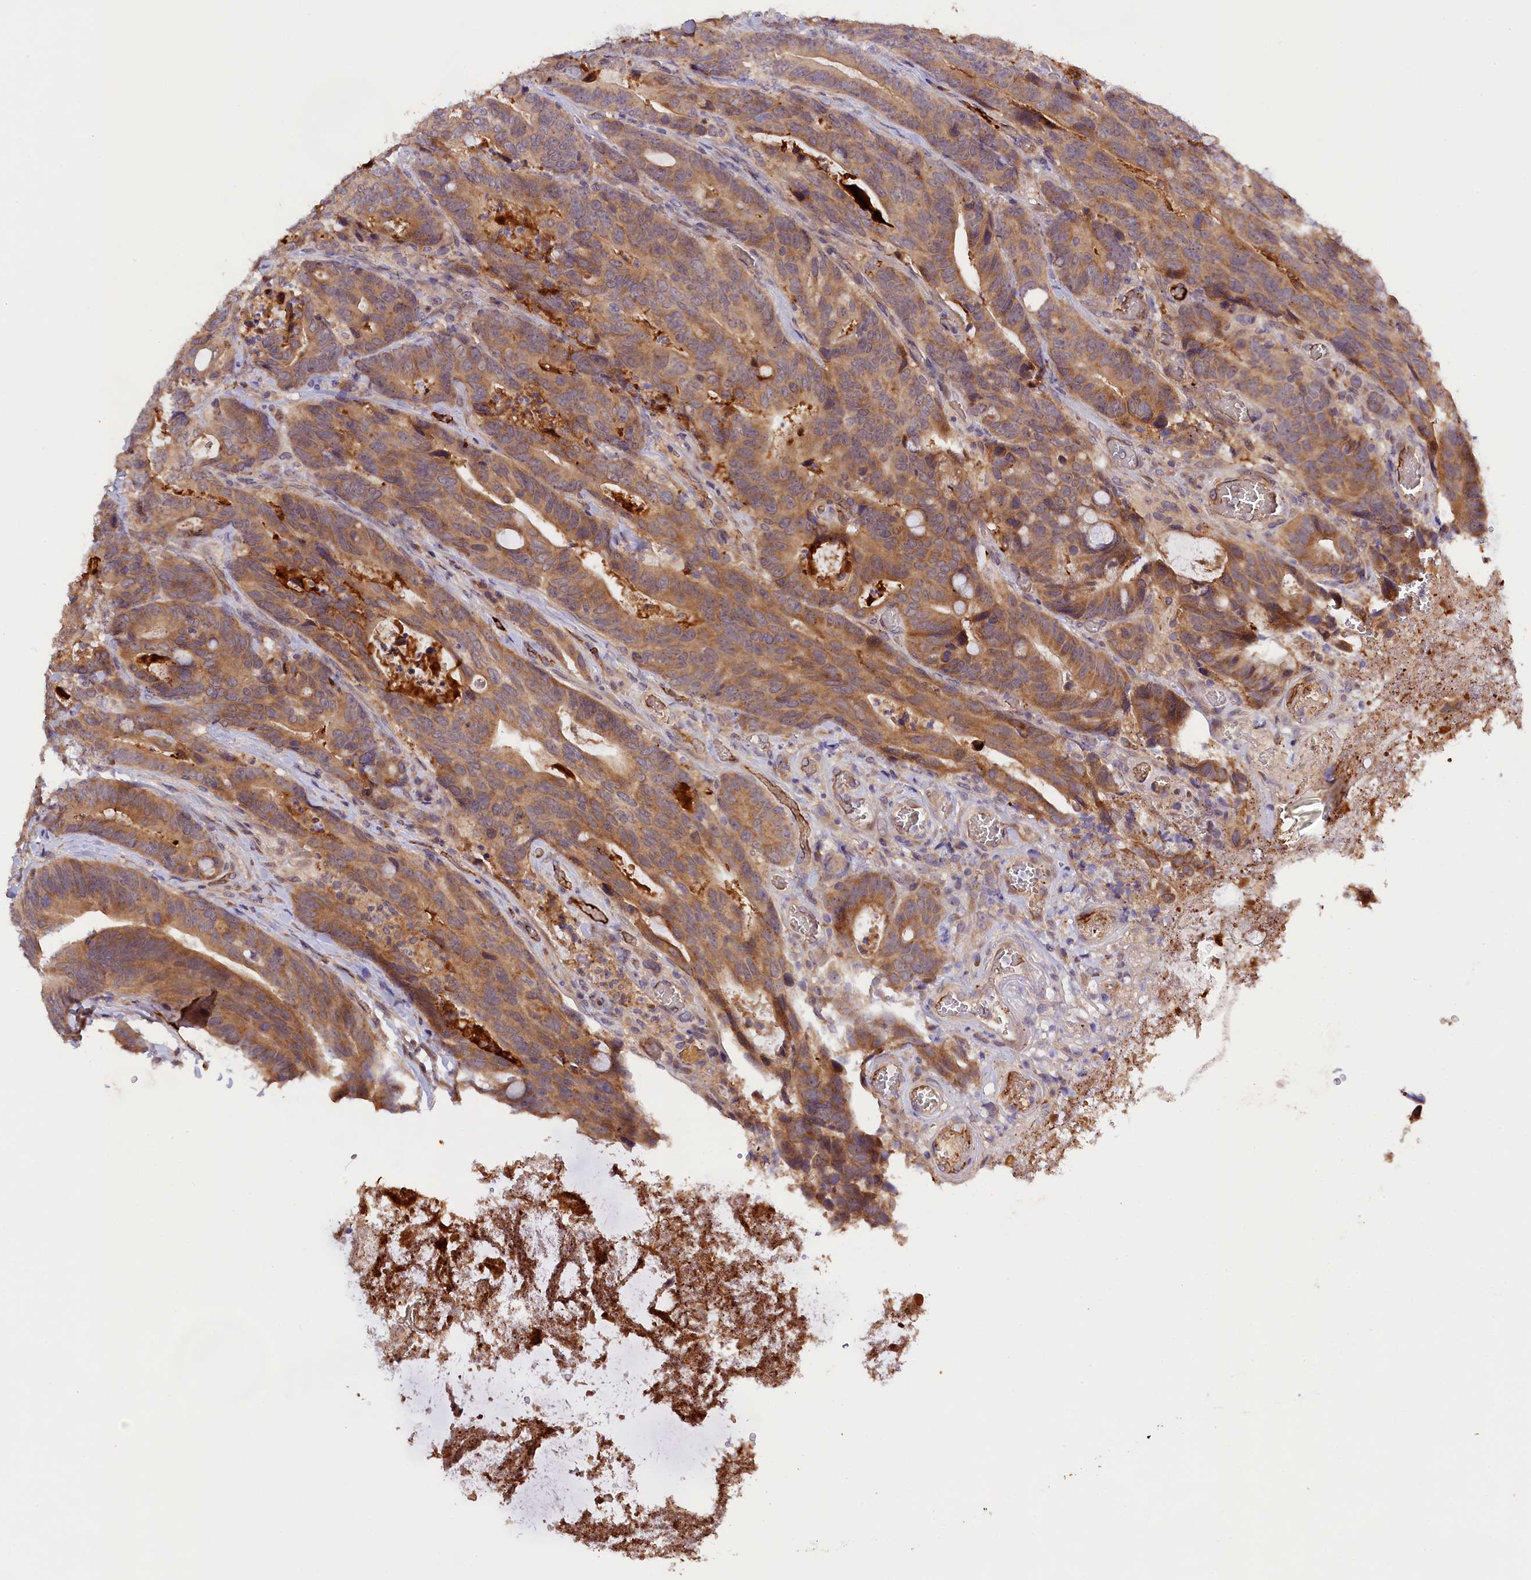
{"staining": {"intensity": "moderate", "quantity": ">75%", "location": "cytoplasmic/membranous"}, "tissue": "colorectal cancer", "cell_type": "Tumor cells", "image_type": "cancer", "snomed": [{"axis": "morphology", "description": "Adenocarcinoma, NOS"}, {"axis": "topography", "description": "Colon"}], "caption": "Protein expression analysis of human colorectal cancer (adenocarcinoma) reveals moderate cytoplasmic/membranous staining in about >75% of tumor cells.", "gene": "PHAF1", "patient": {"sex": "female", "age": 82}}